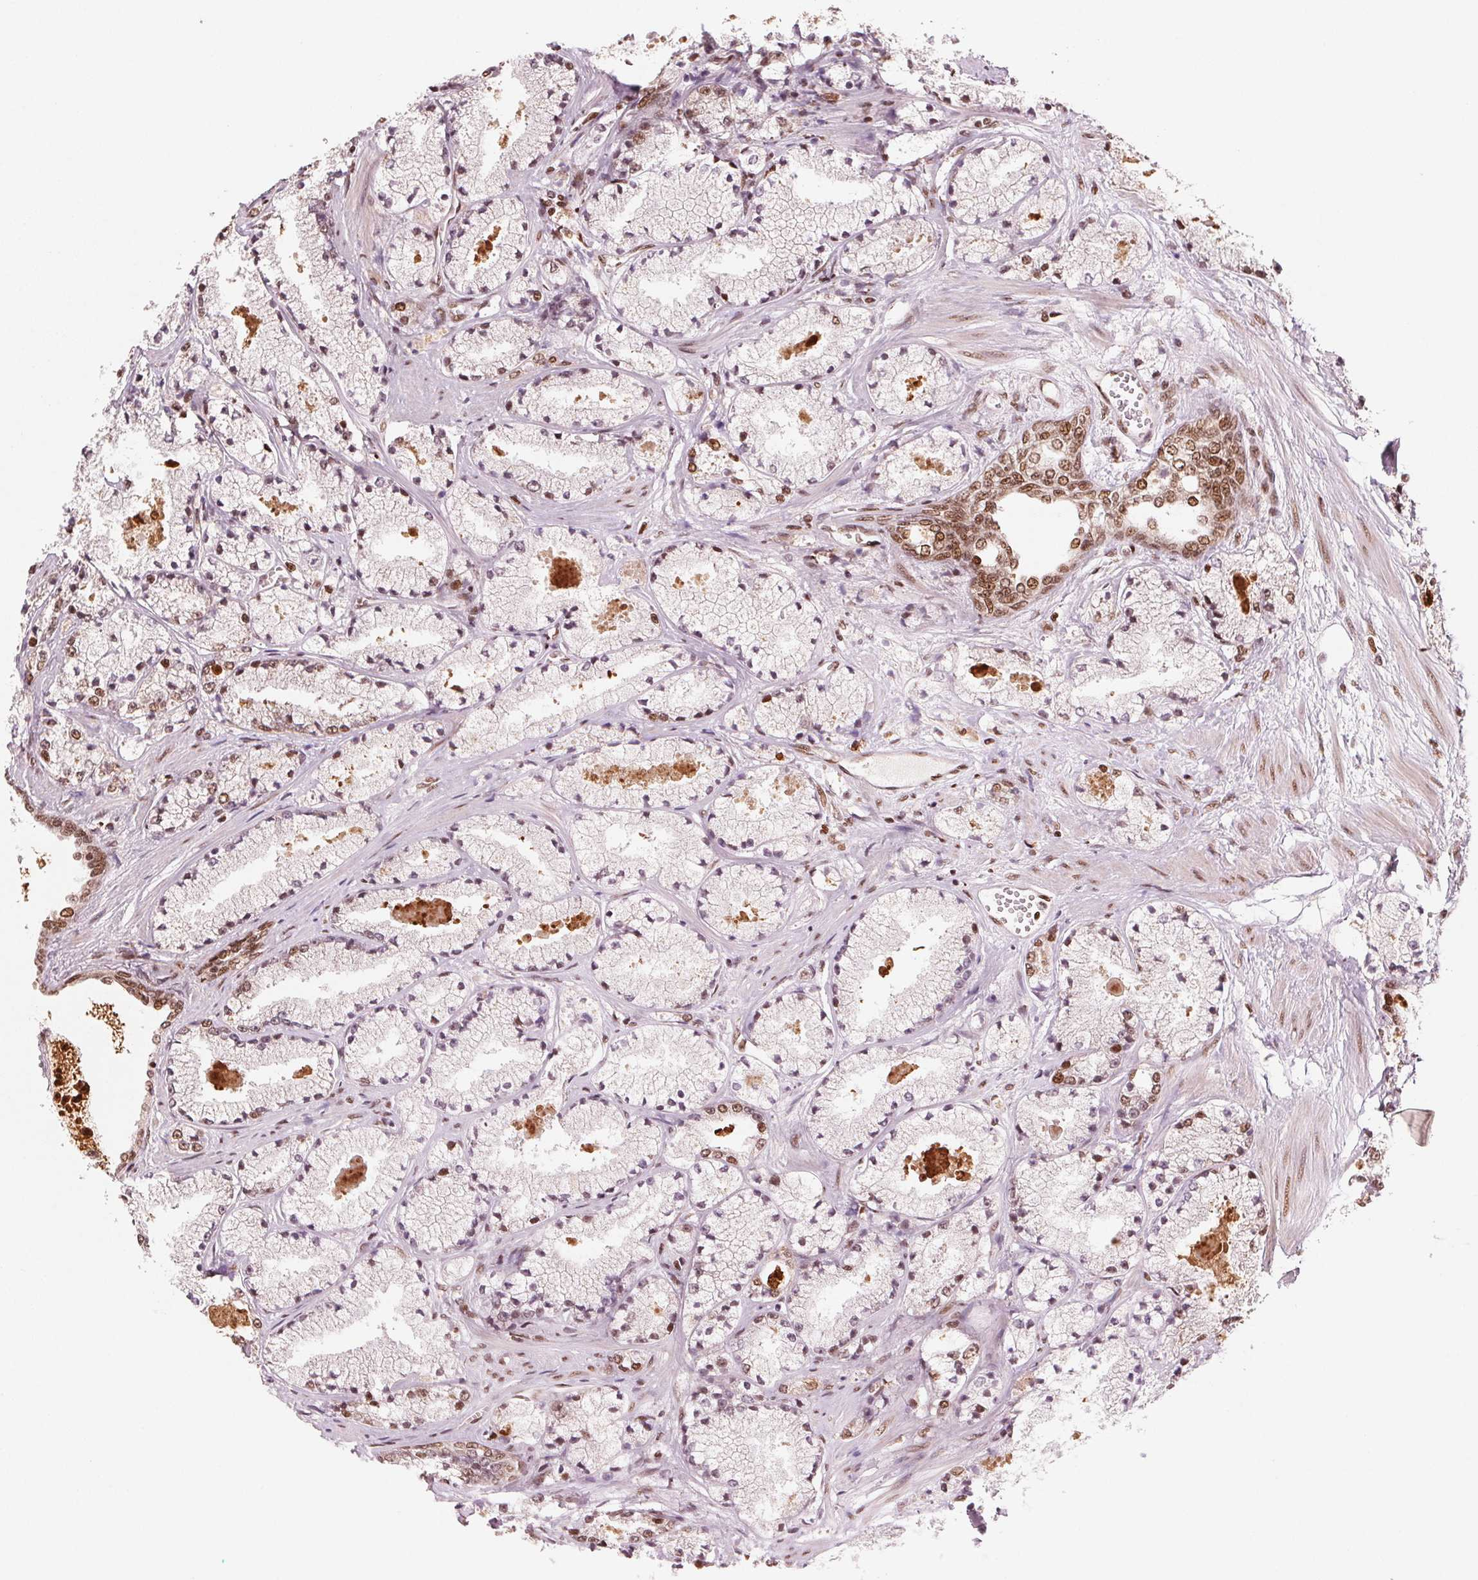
{"staining": {"intensity": "moderate", "quantity": "25%-75%", "location": "nuclear"}, "tissue": "prostate cancer", "cell_type": "Tumor cells", "image_type": "cancer", "snomed": [{"axis": "morphology", "description": "Adenocarcinoma, High grade"}, {"axis": "topography", "description": "Prostate"}], "caption": "Immunohistochemical staining of high-grade adenocarcinoma (prostate) demonstrates medium levels of moderate nuclear protein positivity in approximately 25%-75% of tumor cells. (DAB IHC, brown staining for protein, blue staining for nuclei).", "gene": "TTLL9", "patient": {"sex": "male", "age": 63}}